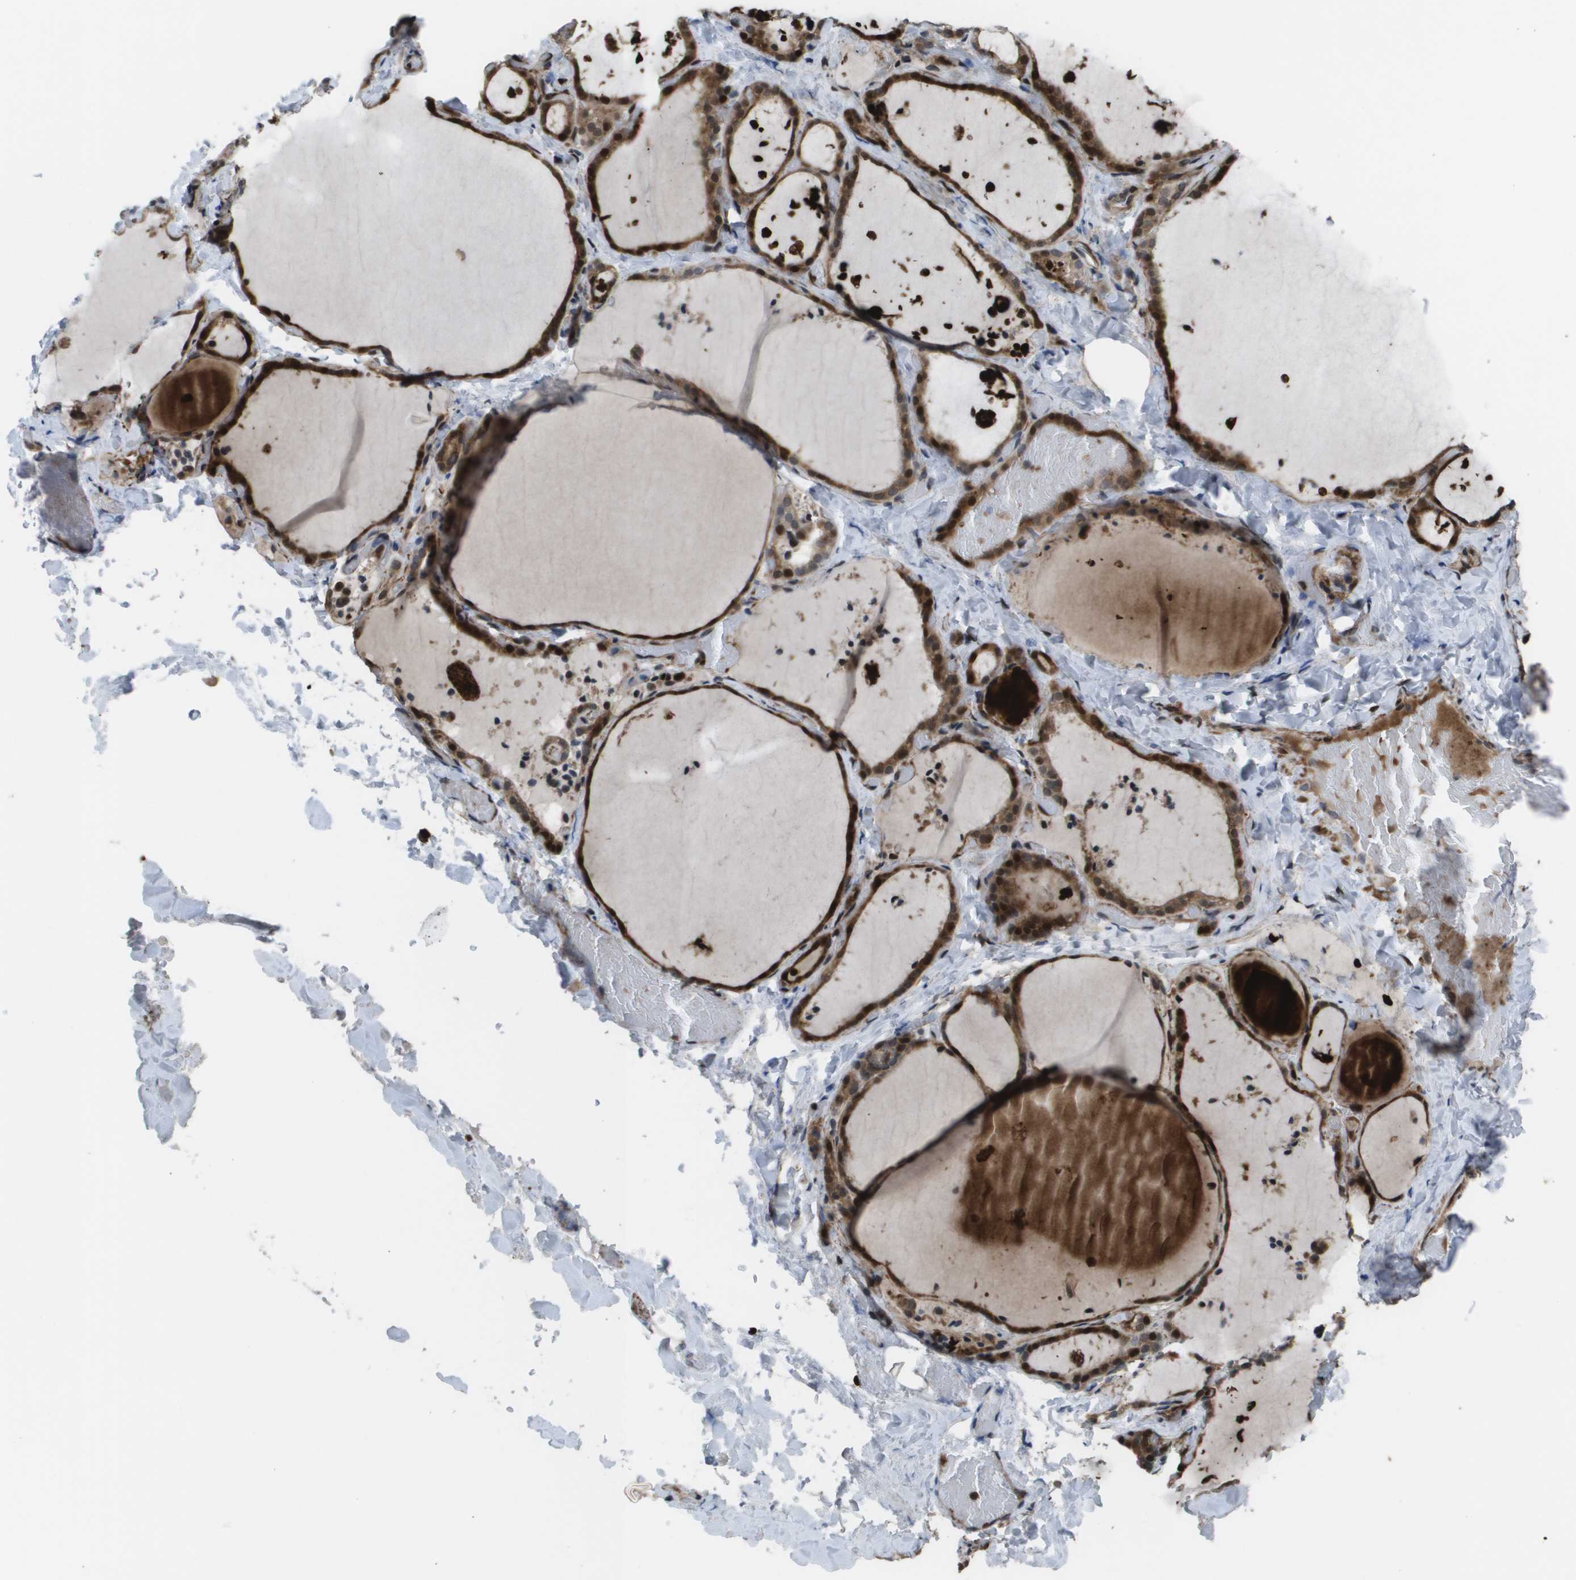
{"staining": {"intensity": "strong", "quantity": ">75%", "location": "cytoplasmic/membranous,nuclear"}, "tissue": "thyroid gland", "cell_type": "Glandular cells", "image_type": "normal", "snomed": [{"axis": "morphology", "description": "Normal tissue, NOS"}, {"axis": "topography", "description": "Thyroid gland"}], "caption": "Immunohistochemistry (IHC) image of normal thyroid gland stained for a protein (brown), which reveals high levels of strong cytoplasmic/membranous,nuclear staining in about >75% of glandular cells.", "gene": "AXIN2", "patient": {"sex": "female", "age": 44}}